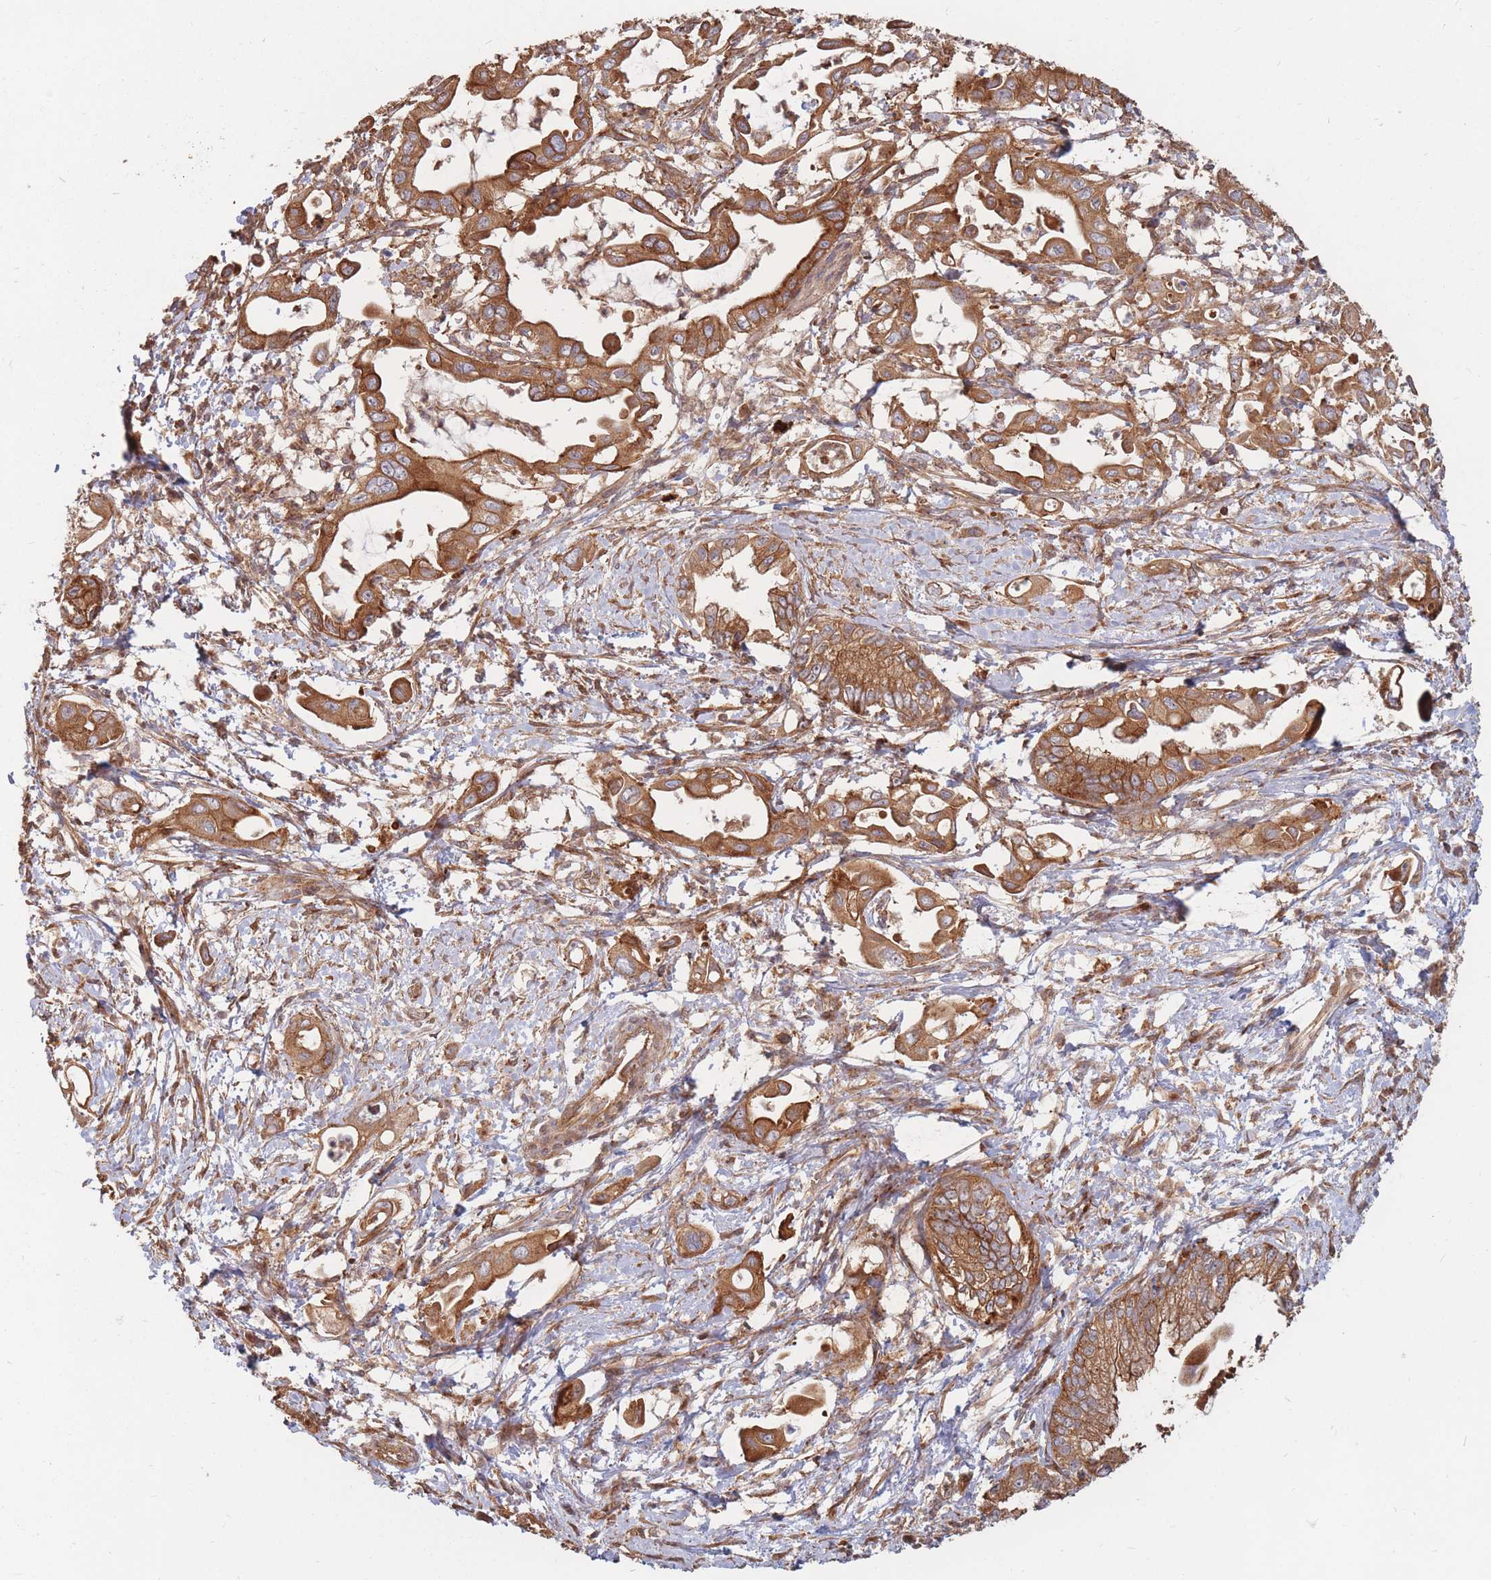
{"staining": {"intensity": "moderate", "quantity": ">75%", "location": "cytoplasmic/membranous"}, "tissue": "pancreatic cancer", "cell_type": "Tumor cells", "image_type": "cancer", "snomed": [{"axis": "morphology", "description": "Adenocarcinoma, NOS"}, {"axis": "topography", "description": "Pancreas"}], "caption": "This is a micrograph of IHC staining of adenocarcinoma (pancreatic), which shows moderate positivity in the cytoplasmic/membranous of tumor cells.", "gene": "RASSF2", "patient": {"sex": "male", "age": 61}}